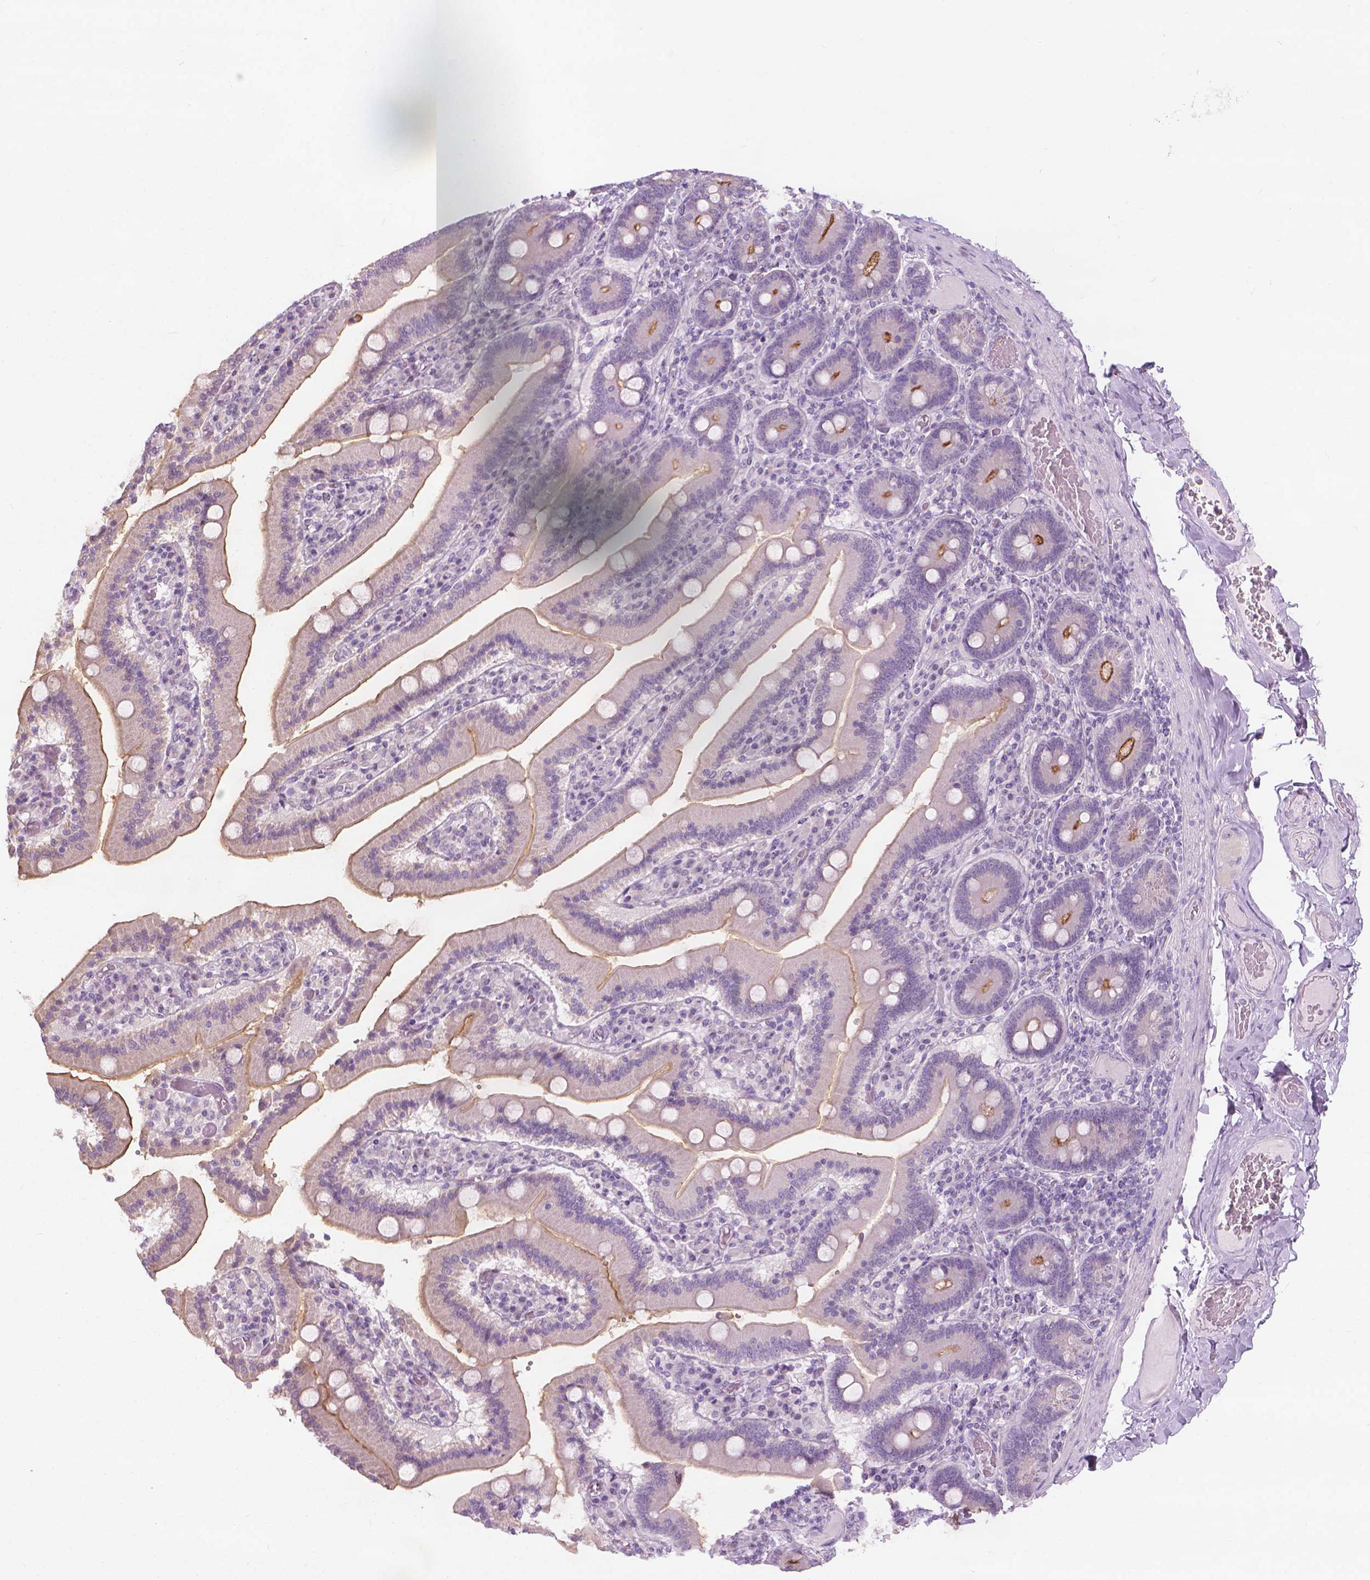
{"staining": {"intensity": "strong", "quantity": "<25%", "location": "cytoplasmic/membranous"}, "tissue": "duodenum", "cell_type": "Glandular cells", "image_type": "normal", "snomed": [{"axis": "morphology", "description": "Normal tissue, NOS"}, {"axis": "topography", "description": "Duodenum"}], "caption": "Duodenum stained with a brown dye displays strong cytoplasmic/membranous positive expression in approximately <25% of glandular cells.", "gene": "GPRC5A", "patient": {"sex": "female", "age": 62}}